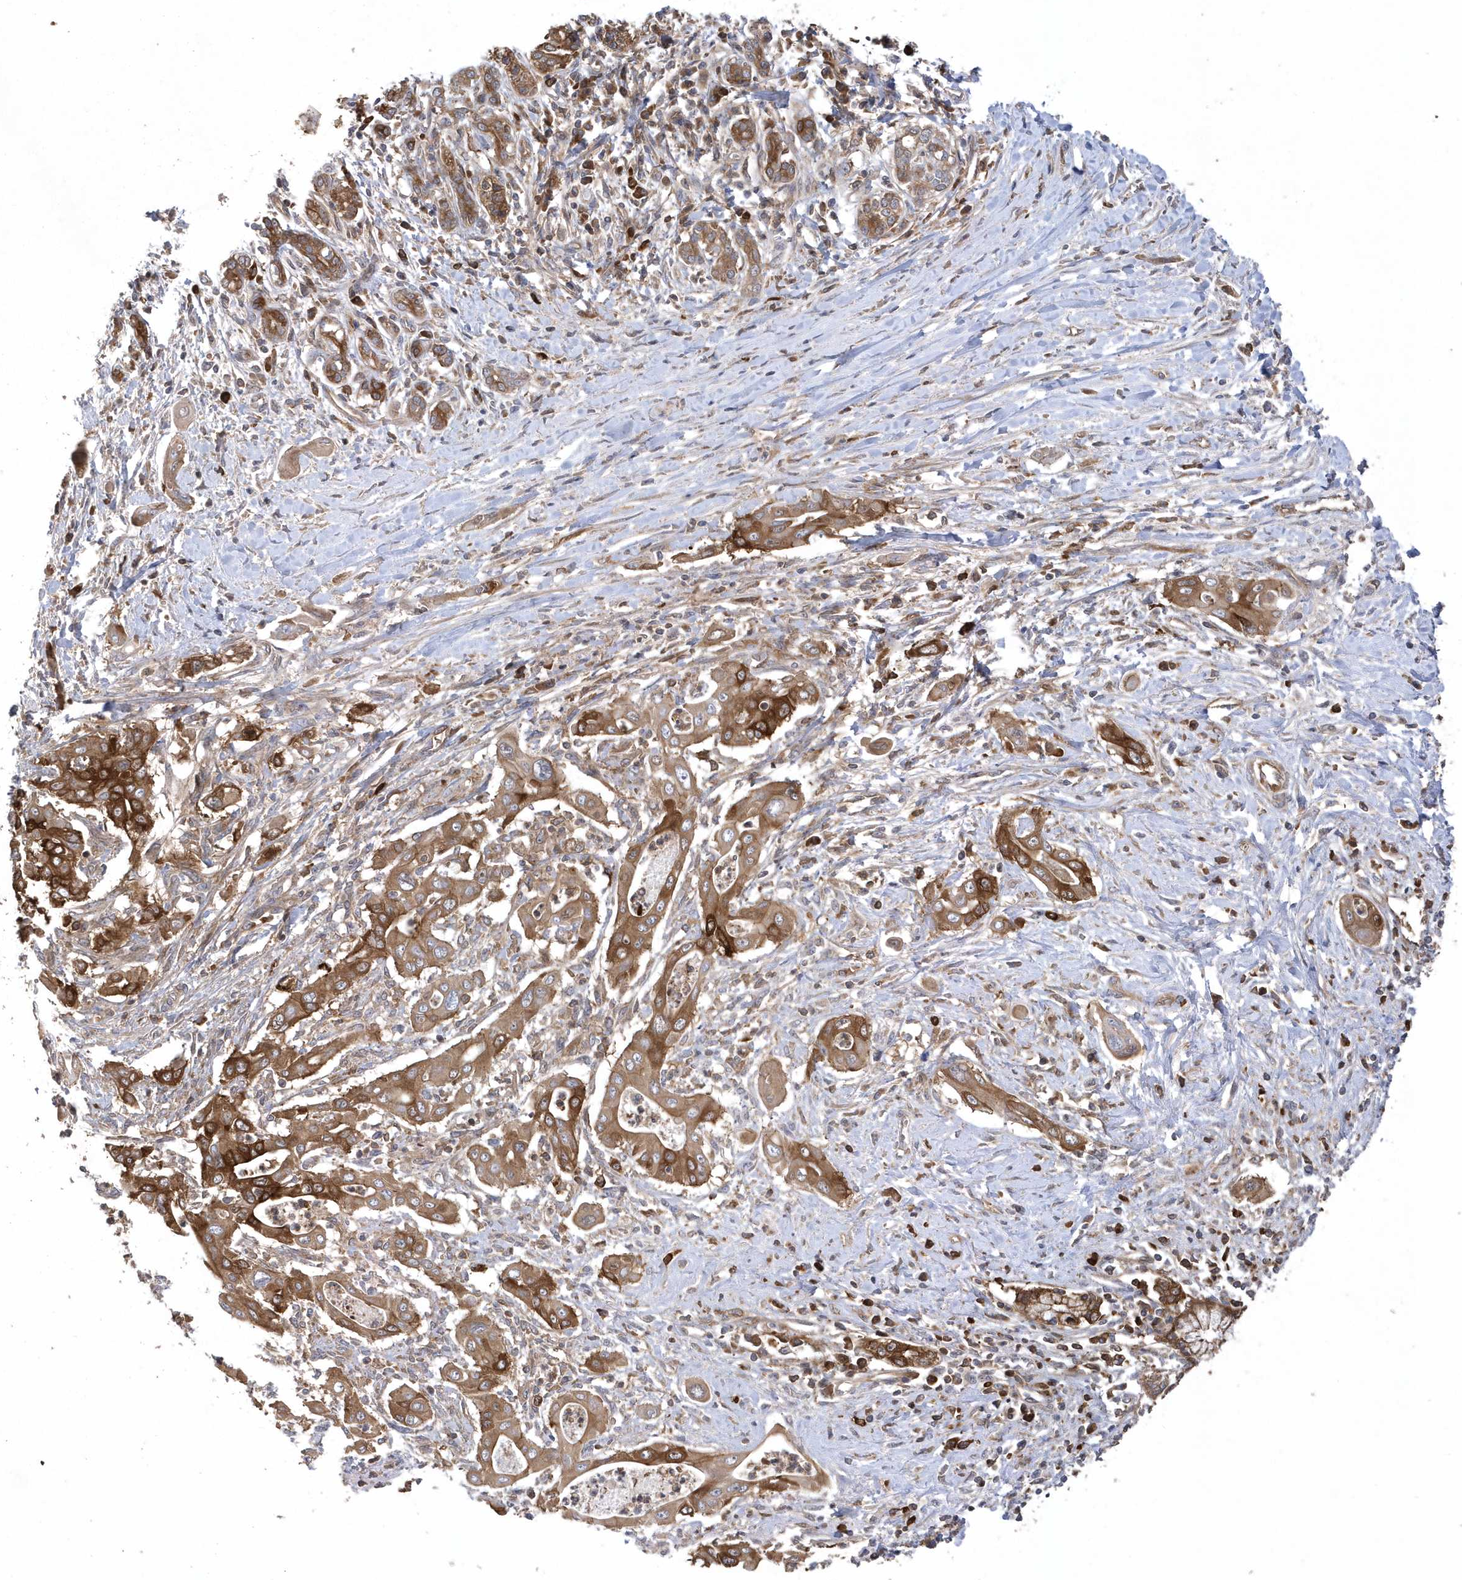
{"staining": {"intensity": "moderate", "quantity": ">75%", "location": "cytoplasmic/membranous"}, "tissue": "pancreatic cancer", "cell_type": "Tumor cells", "image_type": "cancer", "snomed": [{"axis": "morphology", "description": "Adenocarcinoma, NOS"}, {"axis": "topography", "description": "Pancreas"}], "caption": "Pancreatic cancer (adenocarcinoma) stained with DAB immunohistochemistry reveals medium levels of moderate cytoplasmic/membranous positivity in about >75% of tumor cells. (DAB = brown stain, brightfield microscopy at high magnification).", "gene": "PAICS", "patient": {"sex": "male", "age": 58}}